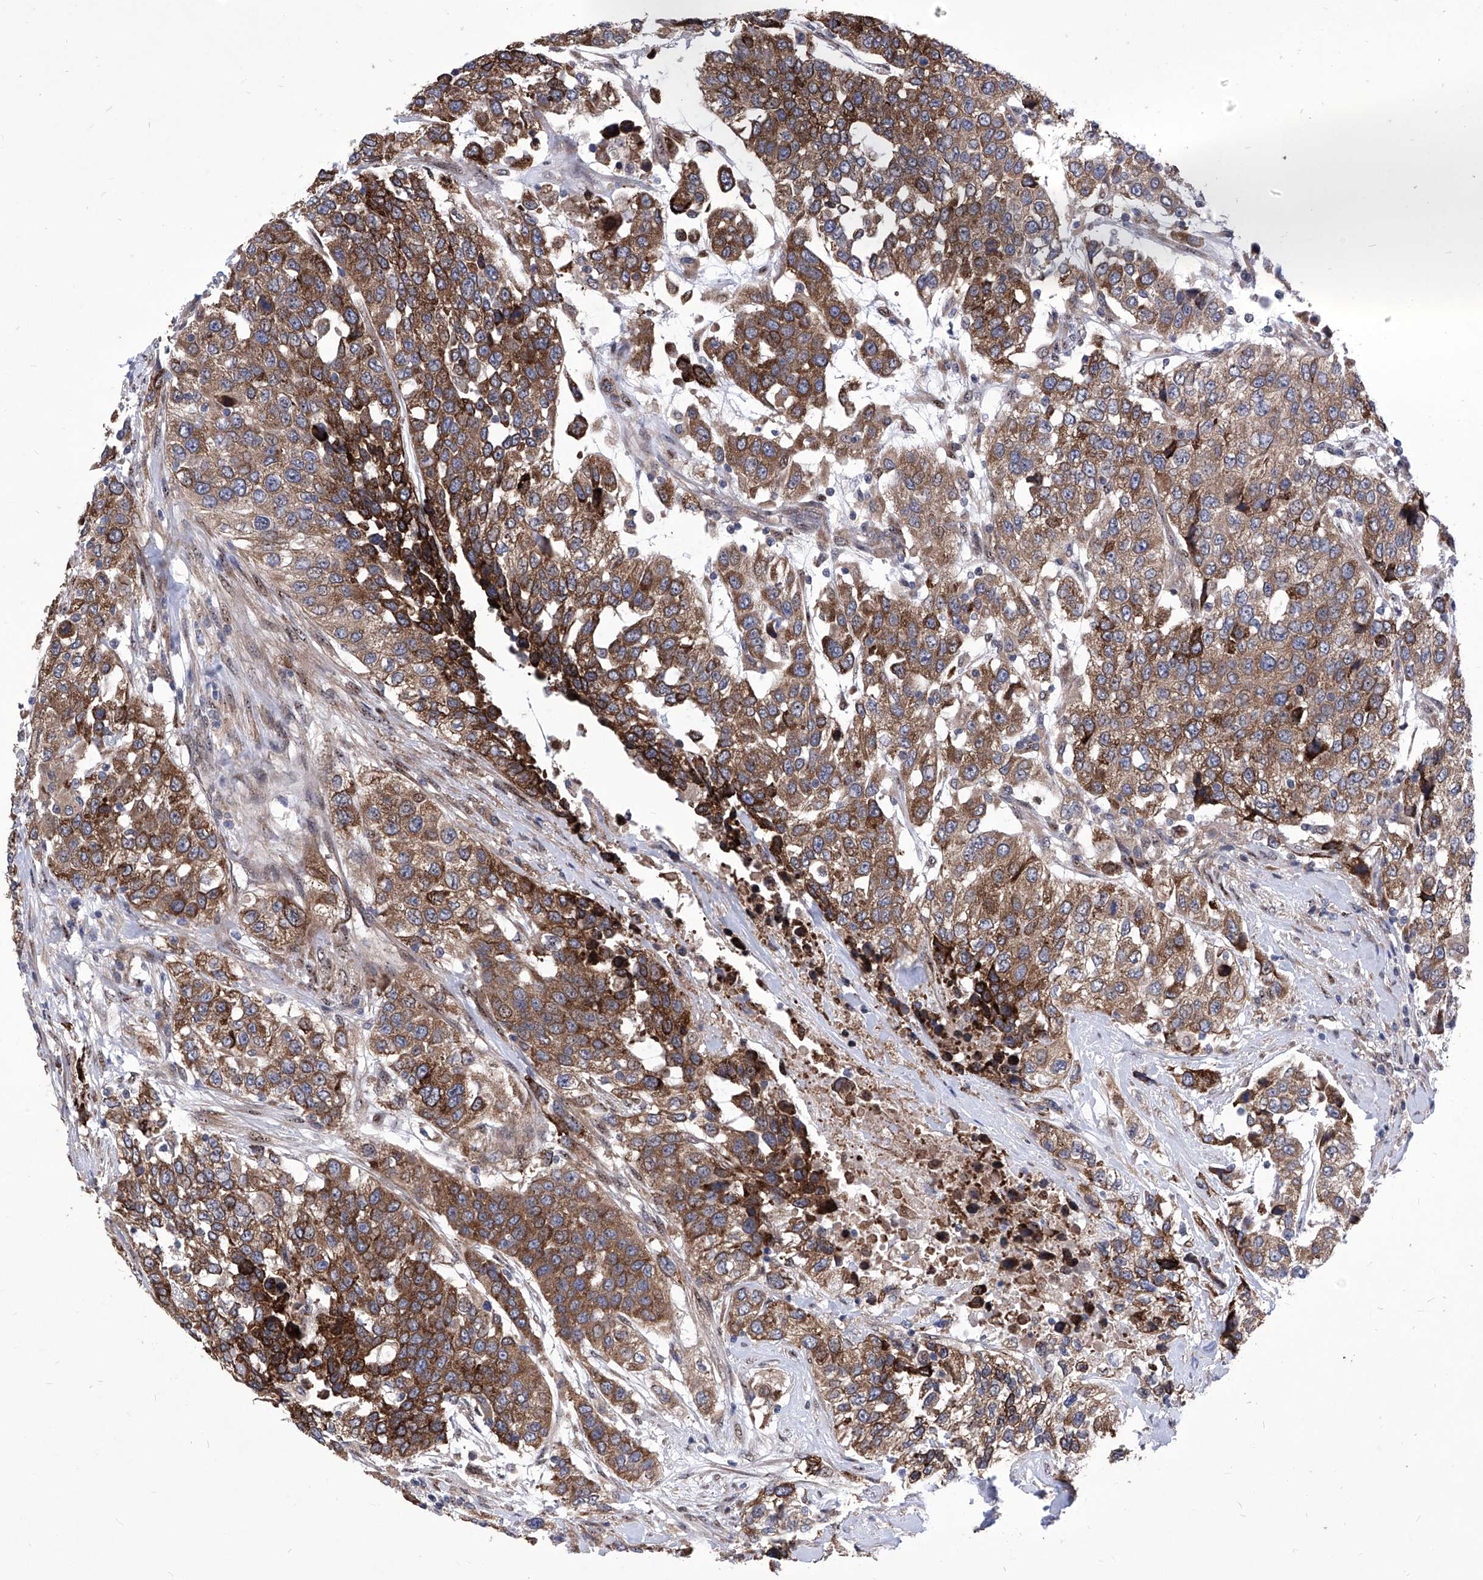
{"staining": {"intensity": "strong", "quantity": ">75%", "location": "cytoplasmic/membranous"}, "tissue": "urothelial cancer", "cell_type": "Tumor cells", "image_type": "cancer", "snomed": [{"axis": "morphology", "description": "Urothelial carcinoma, High grade"}, {"axis": "topography", "description": "Urinary bladder"}], "caption": "Immunohistochemistry of human urothelial carcinoma (high-grade) demonstrates high levels of strong cytoplasmic/membranous positivity in about >75% of tumor cells.", "gene": "KTI12", "patient": {"sex": "female", "age": 80}}